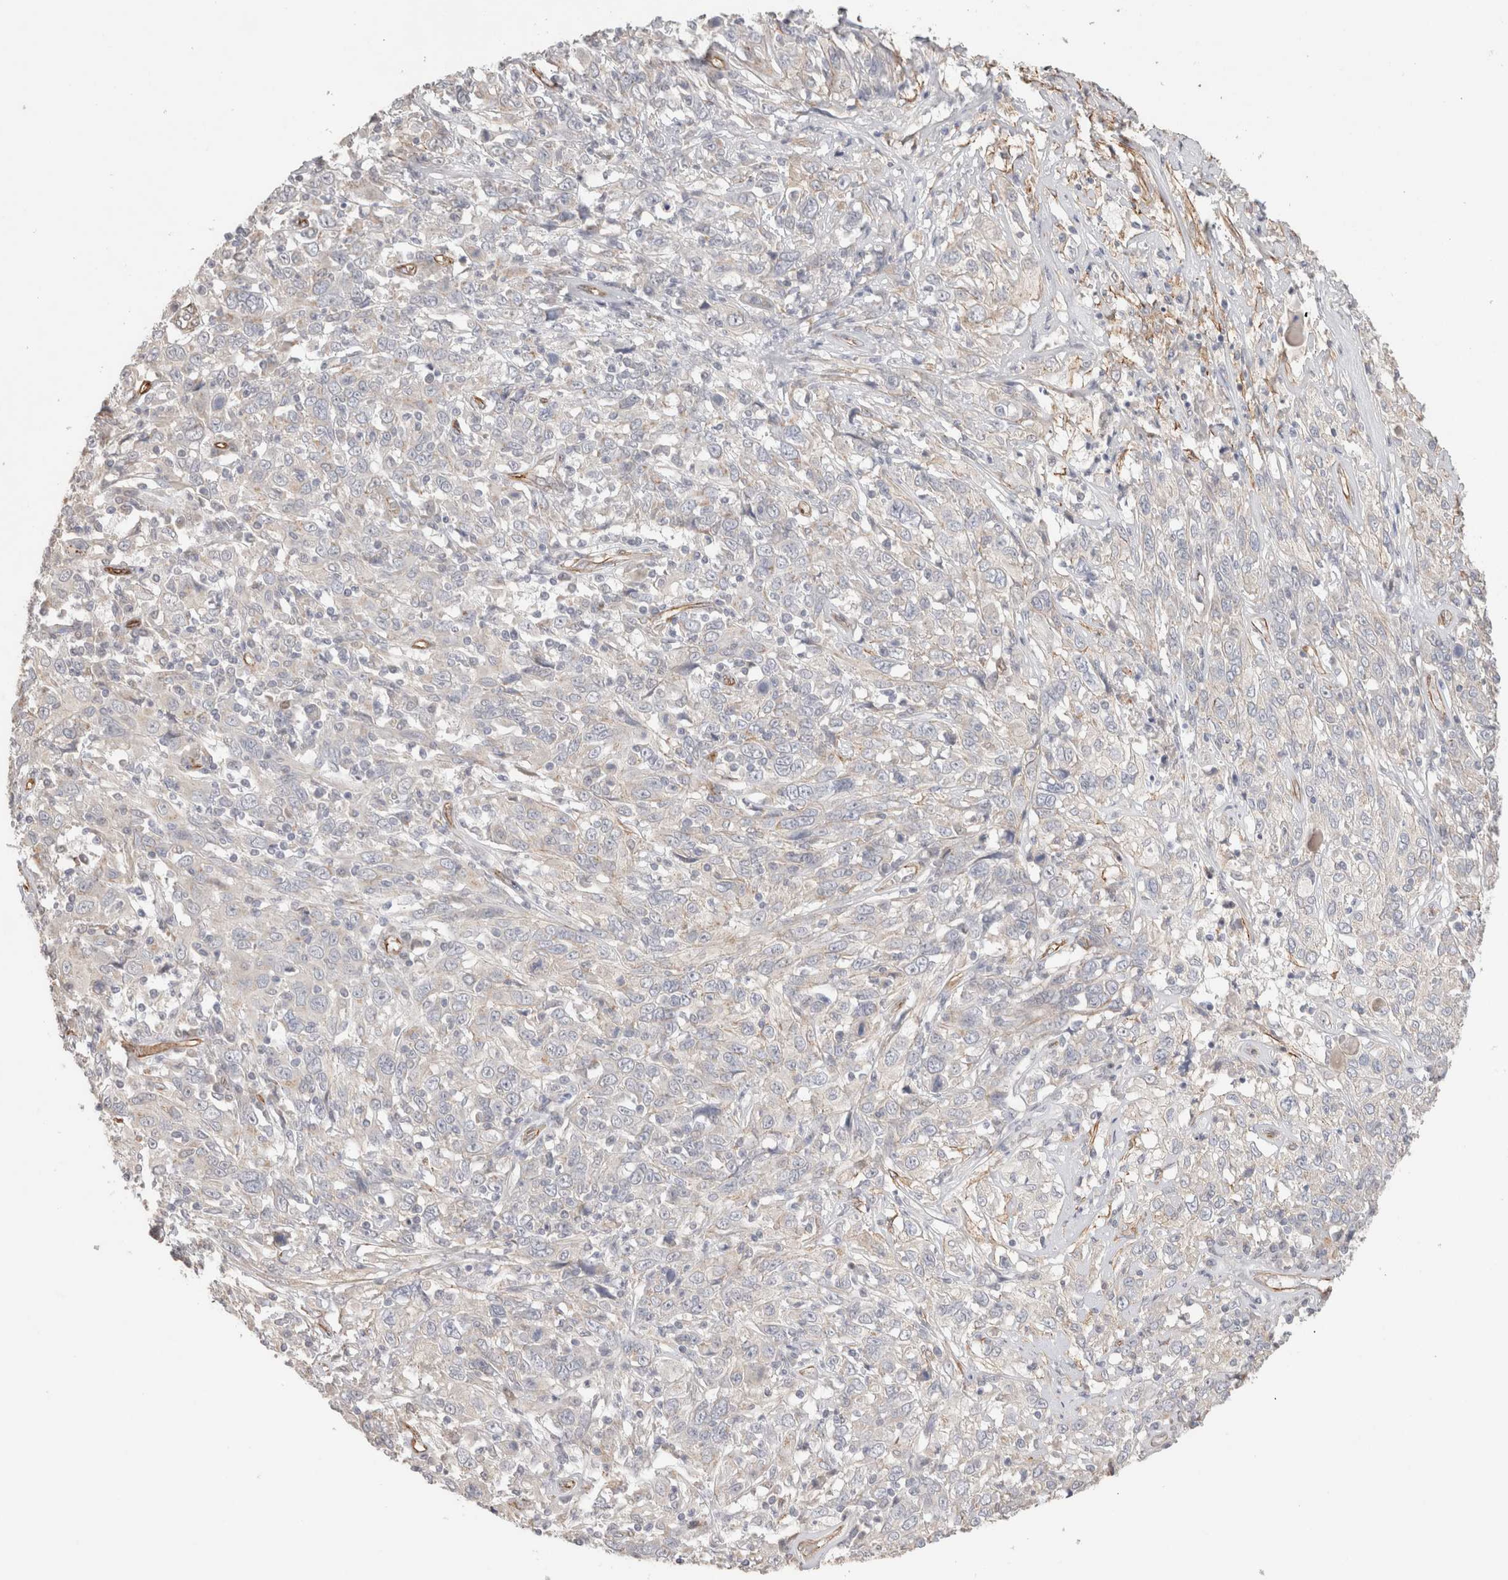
{"staining": {"intensity": "weak", "quantity": "<25%", "location": "cytoplasmic/membranous"}, "tissue": "cervical cancer", "cell_type": "Tumor cells", "image_type": "cancer", "snomed": [{"axis": "morphology", "description": "Squamous cell carcinoma, NOS"}, {"axis": "topography", "description": "Cervix"}], "caption": "High magnification brightfield microscopy of cervical cancer (squamous cell carcinoma) stained with DAB (brown) and counterstained with hematoxylin (blue): tumor cells show no significant expression. Nuclei are stained in blue.", "gene": "CAAP1", "patient": {"sex": "female", "age": 46}}